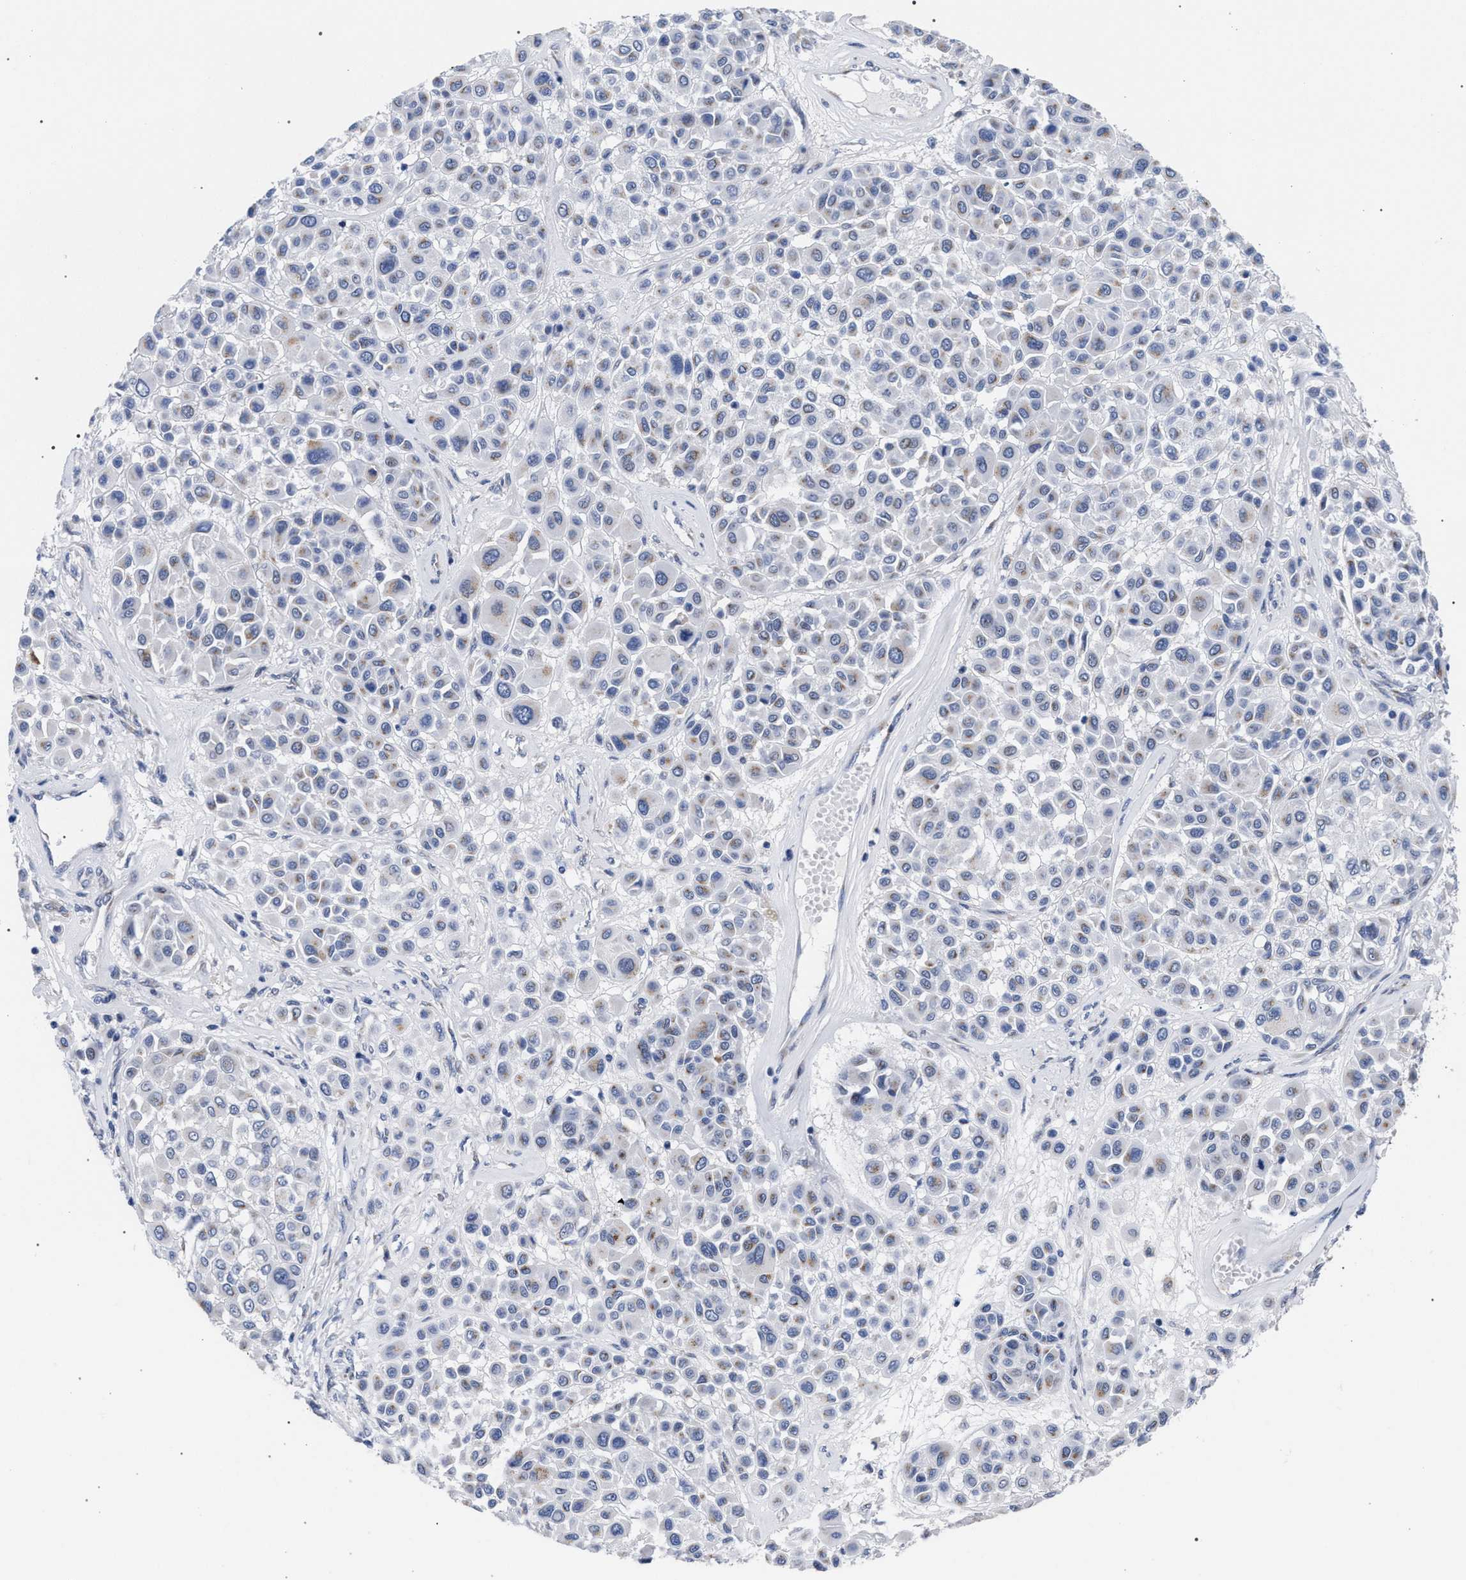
{"staining": {"intensity": "negative", "quantity": "none", "location": "none"}, "tissue": "melanoma", "cell_type": "Tumor cells", "image_type": "cancer", "snomed": [{"axis": "morphology", "description": "Malignant melanoma, Metastatic site"}, {"axis": "topography", "description": "Soft tissue"}], "caption": "Micrograph shows no protein staining in tumor cells of melanoma tissue.", "gene": "GOLGA2", "patient": {"sex": "male", "age": 41}}